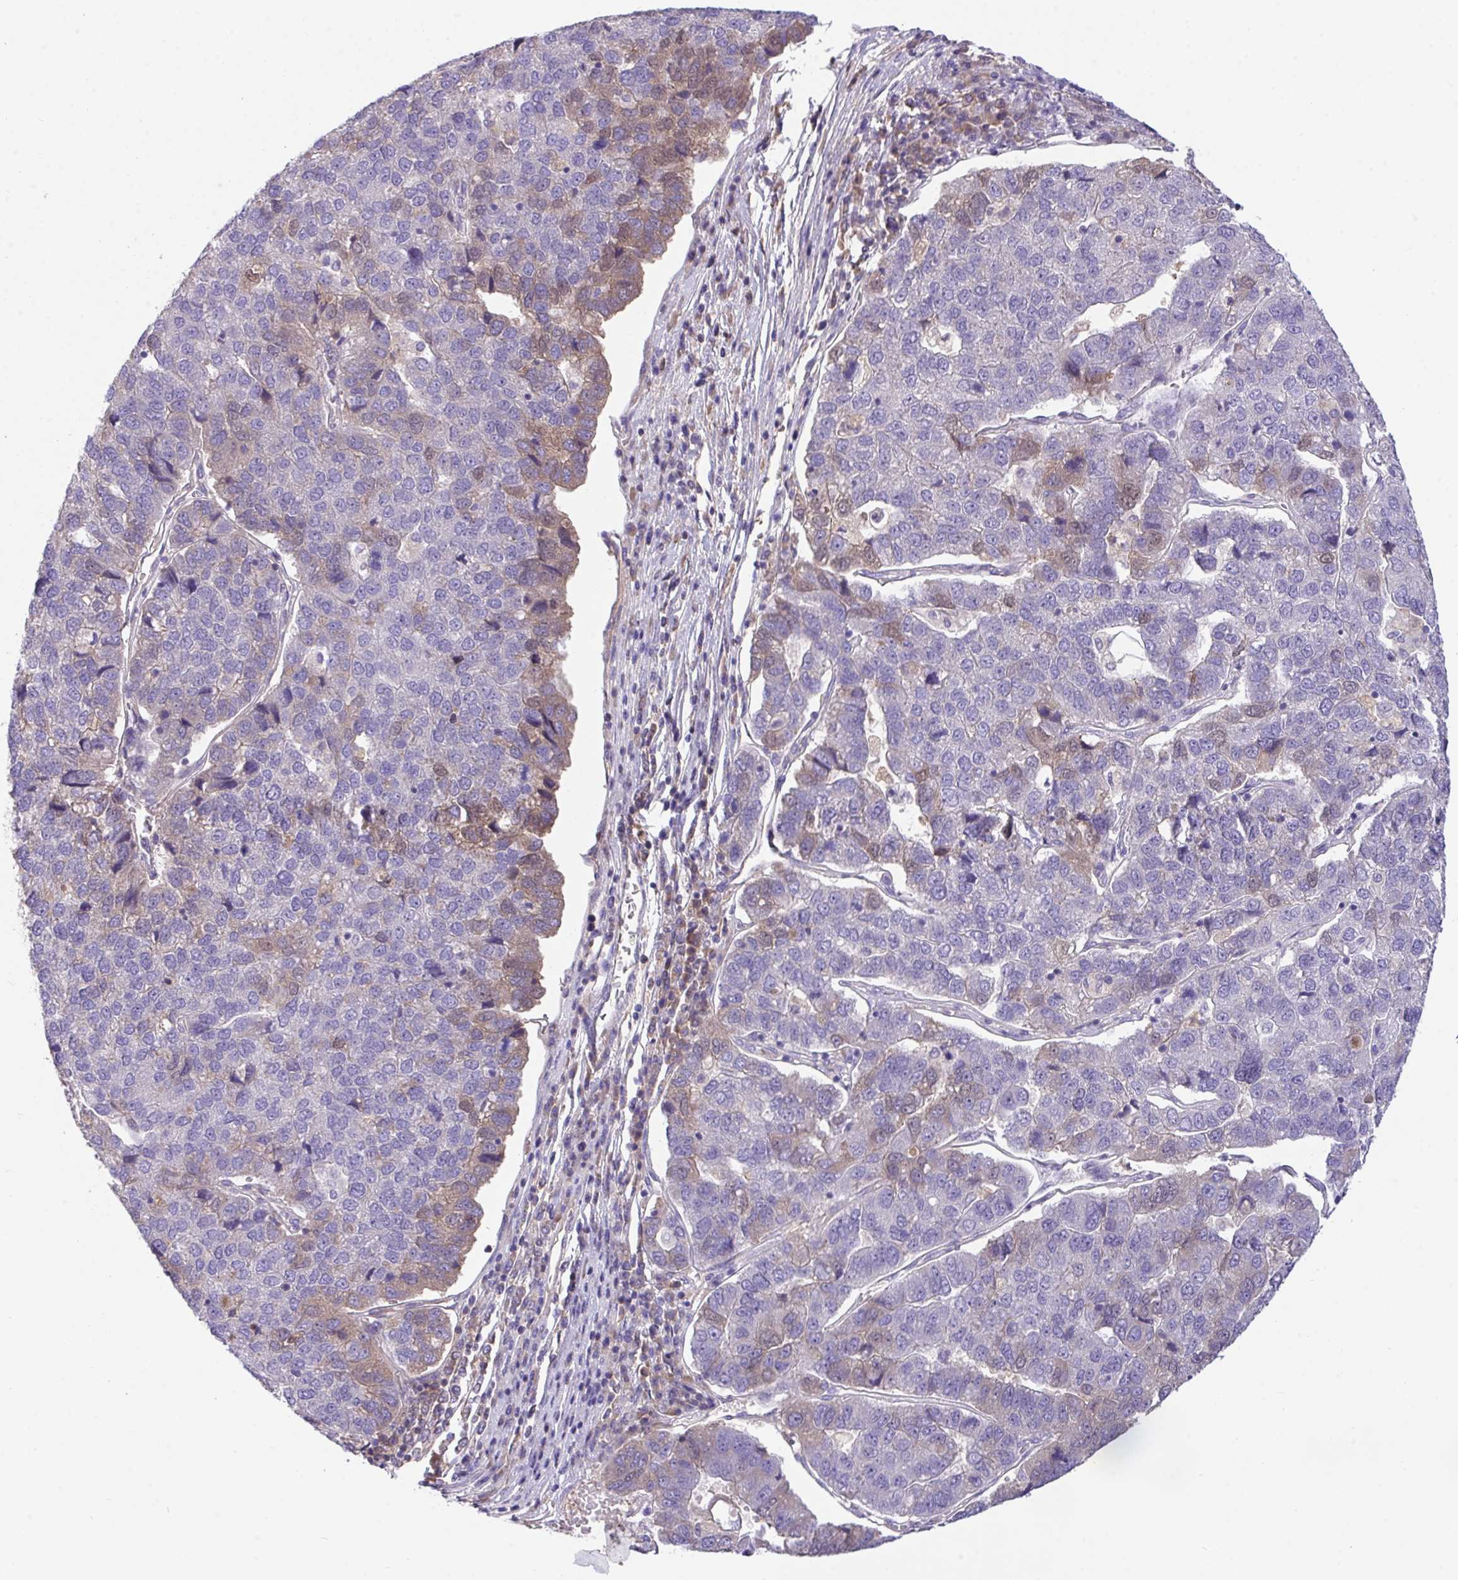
{"staining": {"intensity": "weak", "quantity": "<25%", "location": "cytoplasmic/membranous"}, "tissue": "pancreatic cancer", "cell_type": "Tumor cells", "image_type": "cancer", "snomed": [{"axis": "morphology", "description": "Adenocarcinoma, NOS"}, {"axis": "topography", "description": "Pancreas"}], "caption": "The immunohistochemistry (IHC) micrograph has no significant staining in tumor cells of adenocarcinoma (pancreatic) tissue.", "gene": "ZNF581", "patient": {"sex": "female", "age": 61}}